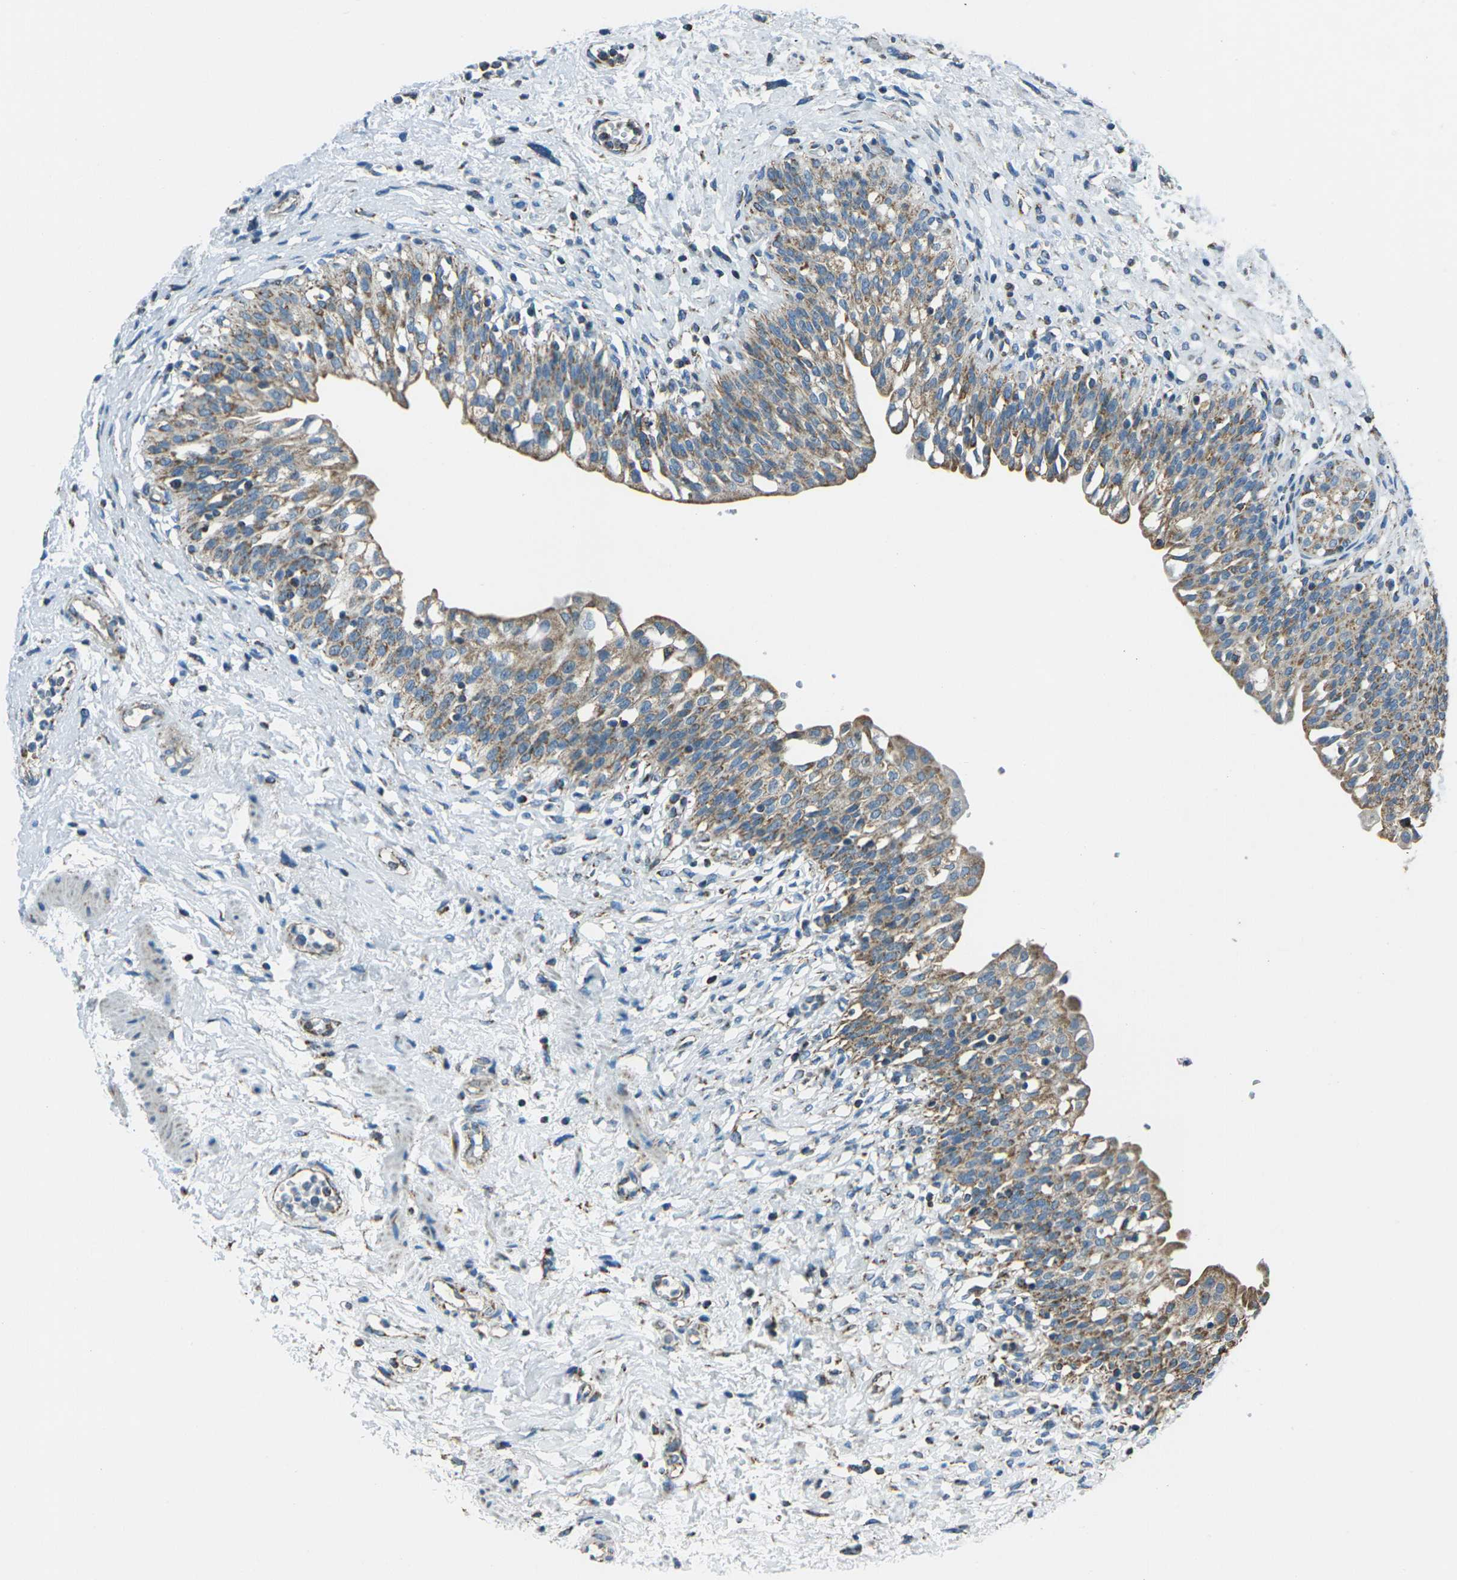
{"staining": {"intensity": "moderate", "quantity": ">75%", "location": "cytoplasmic/membranous"}, "tissue": "urinary bladder", "cell_type": "Urothelial cells", "image_type": "normal", "snomed": [{"axis": "morphology", "description": "Normal tissue, NOS"}, {"axis": "topography", "description": "Urinary bladder"}], "caption": "Urinary bladder was stained to show a protein in brown. There is medium levels of moderate cytoplasmic/membranous expression in approximately >75% of urothelial cells. The staining was performed using DAB to visualize the protein expression in brown, while the nuclei were stained in blue with hematoxylin (Magnification: 20x).", "gene": "IRF3", "patient": {"sex": "male", "age": 55}}